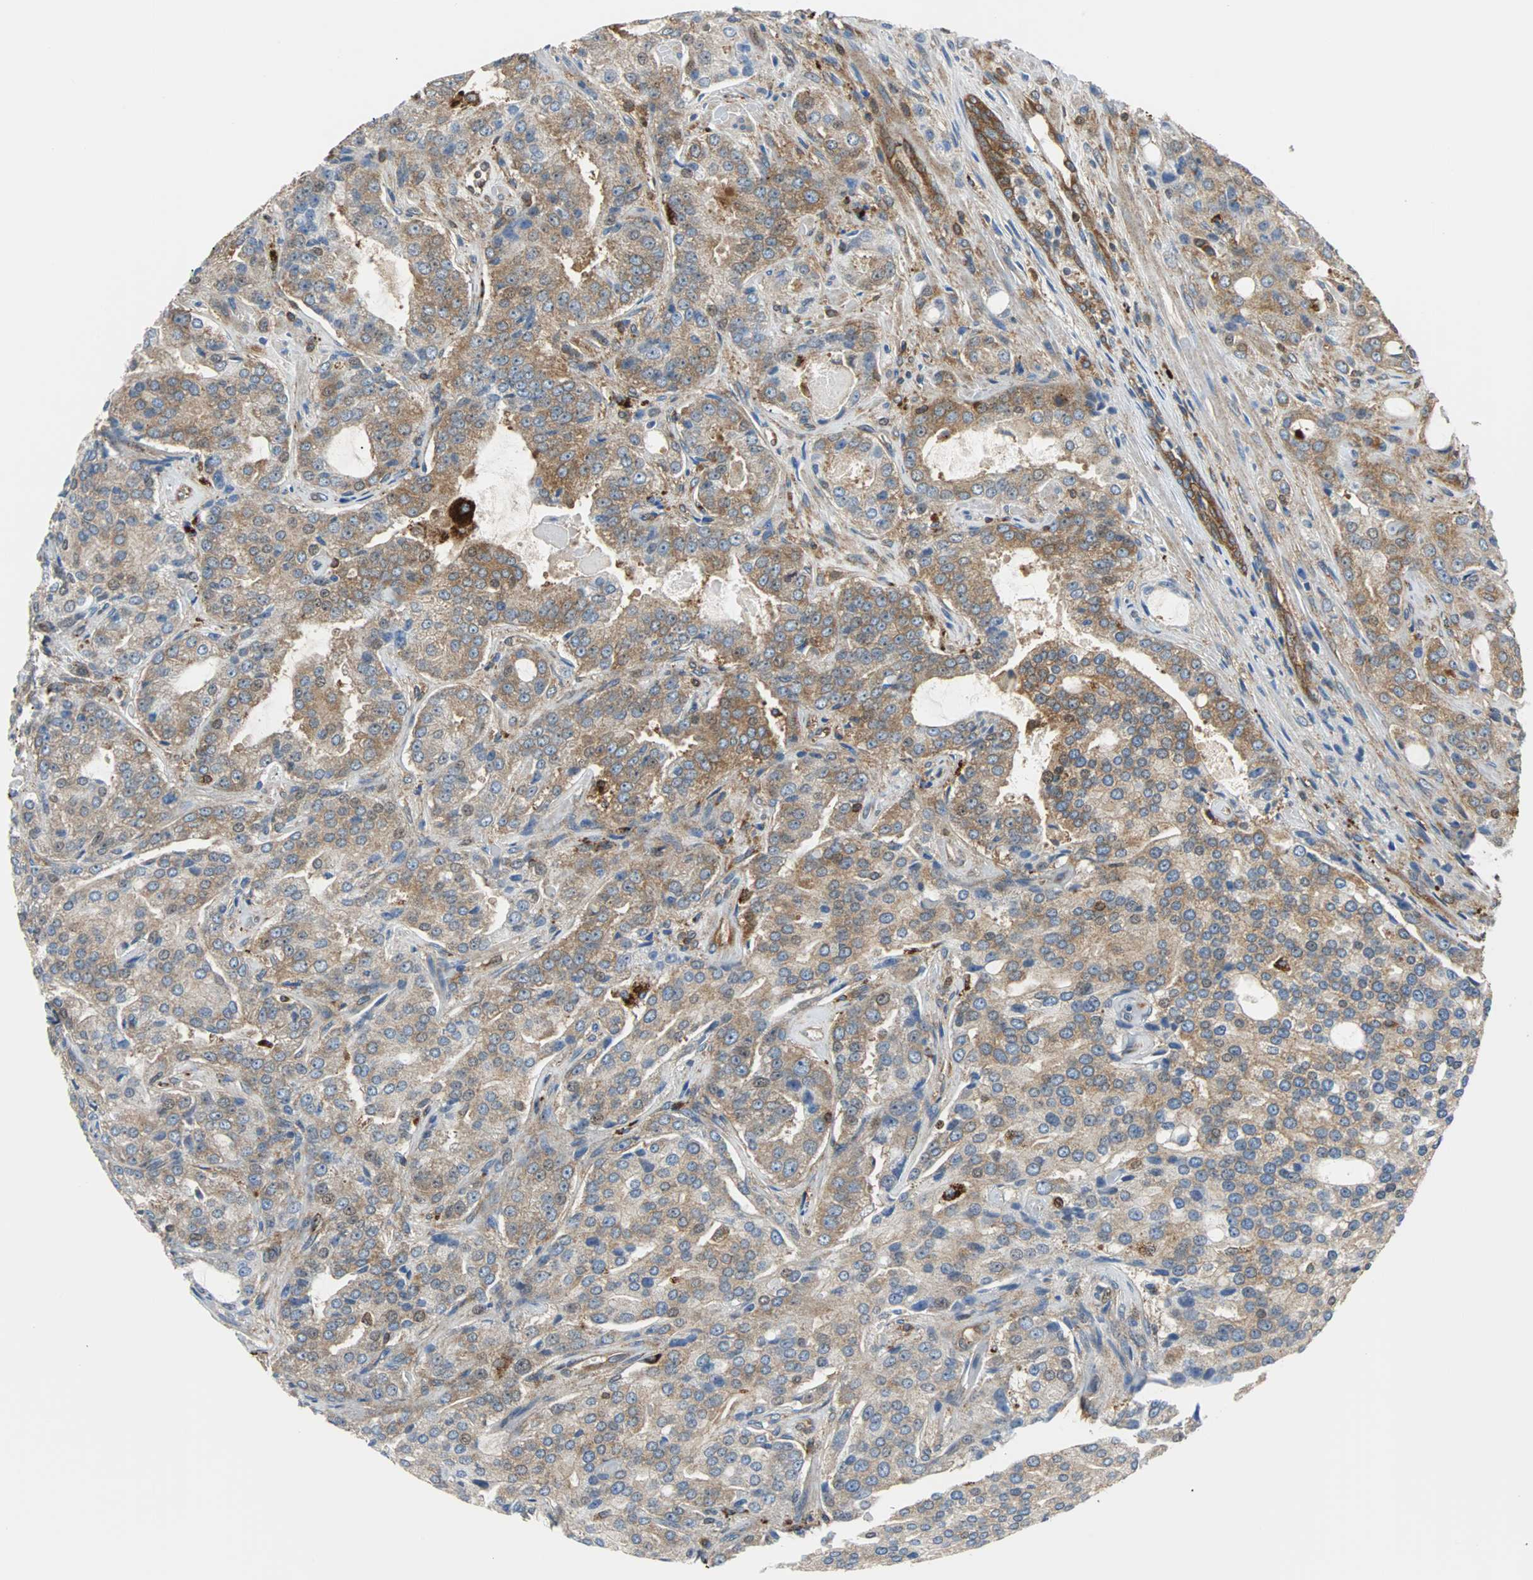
{"staining": {"intensity": "moderate", "quantity": ">75%", "location": "cytoplasmic/membranous"}, "tissue": "prostate cancer", "cell_type": "Tumor cells", "image_type": "cancer", "snomed": [{"axis": "morphology", "description": "Adenocarcinoma, High grade"}, {"axis": "topography", "description": "Prostate"}], "caption": "Prostate cancer was stained to show a protein in brown. There is medium levels of moderate cytoplasmic/membranous expression in about >75% of tumor cells.", "gene": "RELA", "patient": {"sex": "male", "age": 72}}